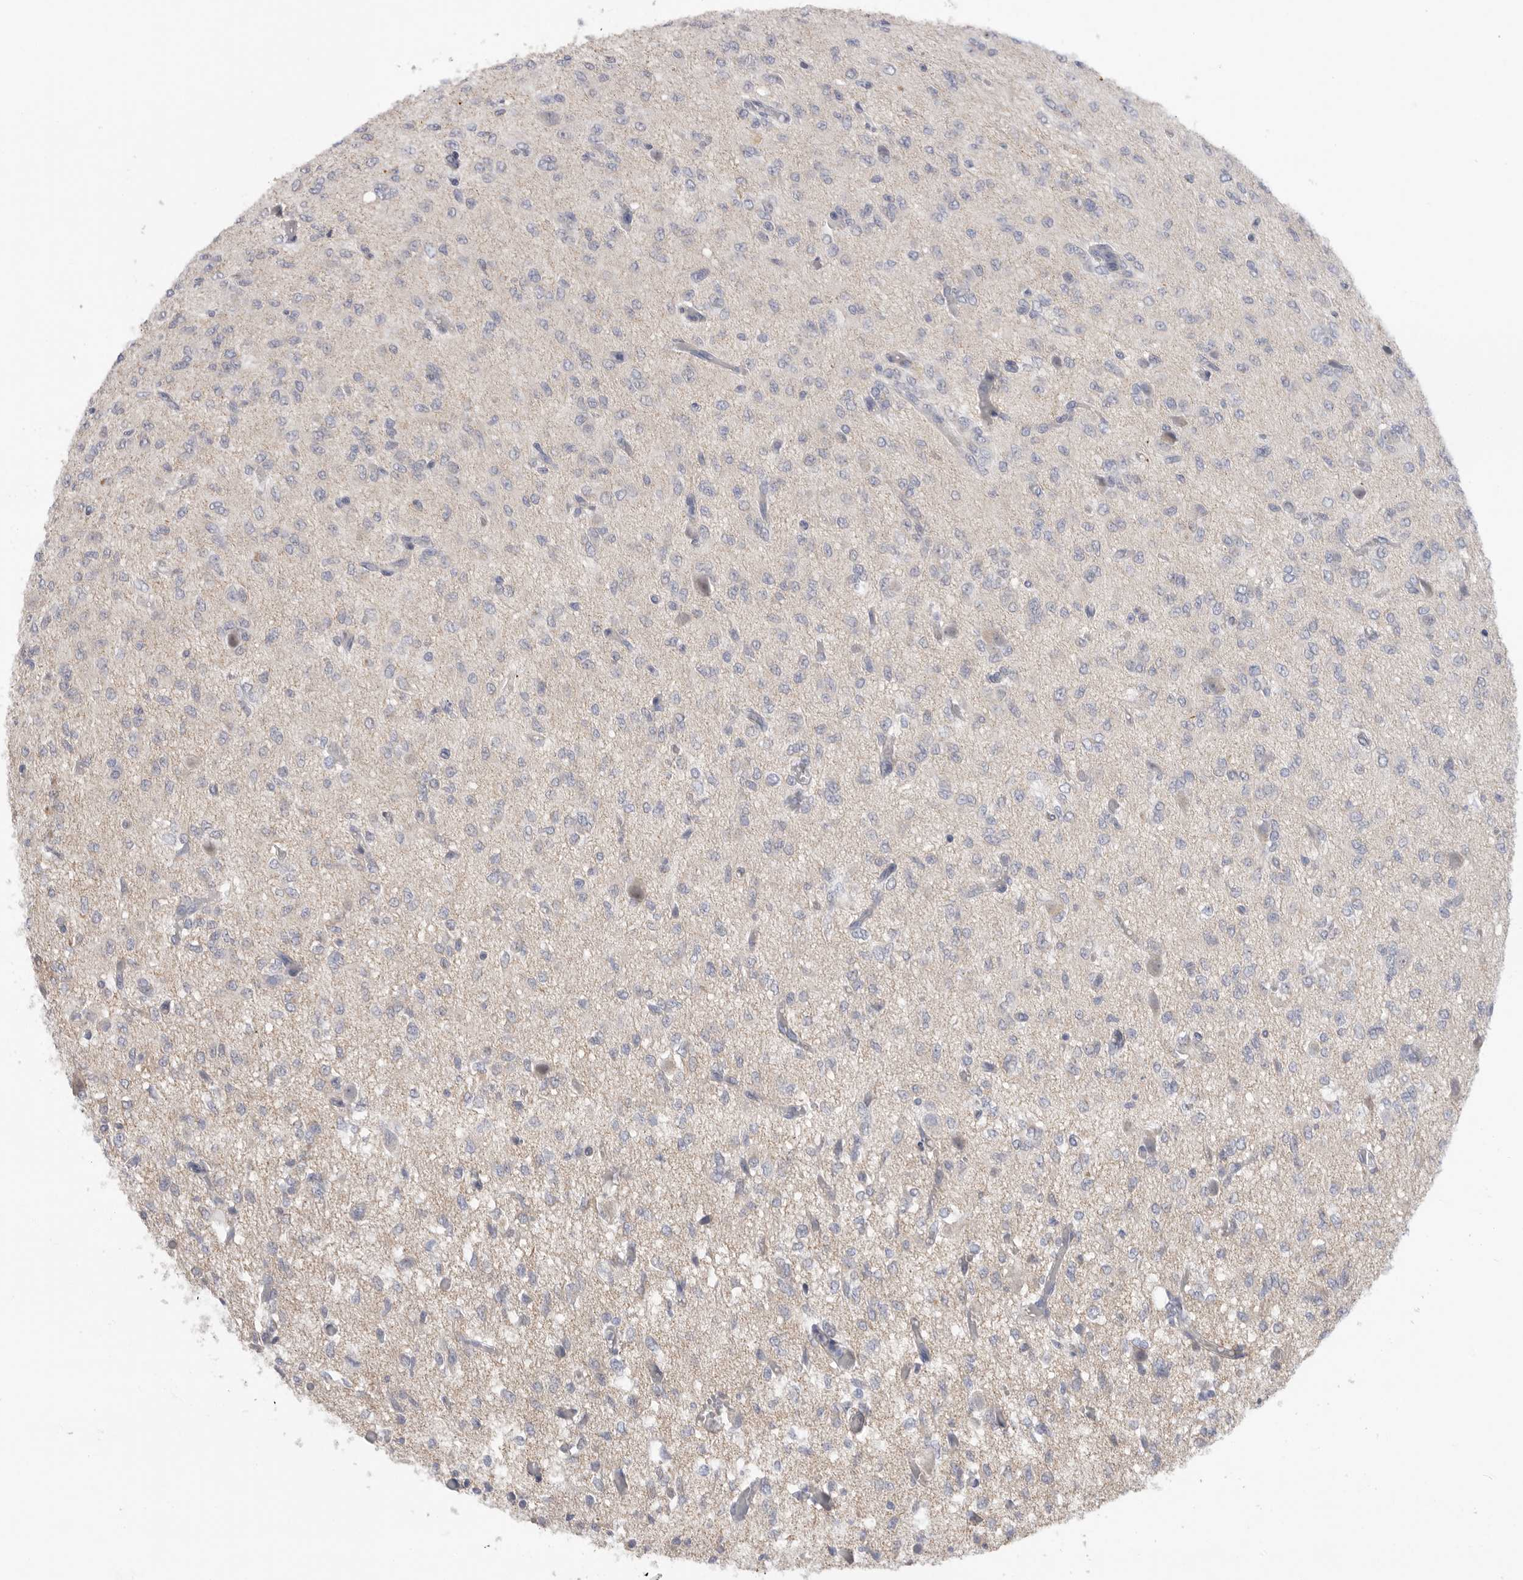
{"staining": {"intensity": "negative", "quantity": "none", "location": "none"}, "tissue": "glioma", "cell_type": "Tumor cells", "image_type": "cancer", "snomed": [{"axis": "morphology", "description": "Glioma, malignant, High grade"}, {"axis": "topography", "description": "Brain"}], "caption": "This is an immunohistochemistry (IHC) photomicrograph of human high-grade glioma (malignant). There is no positivity in tumor cells.", "gene": "MTFR1L", "patient": {"sex": "female", "age": 59}}